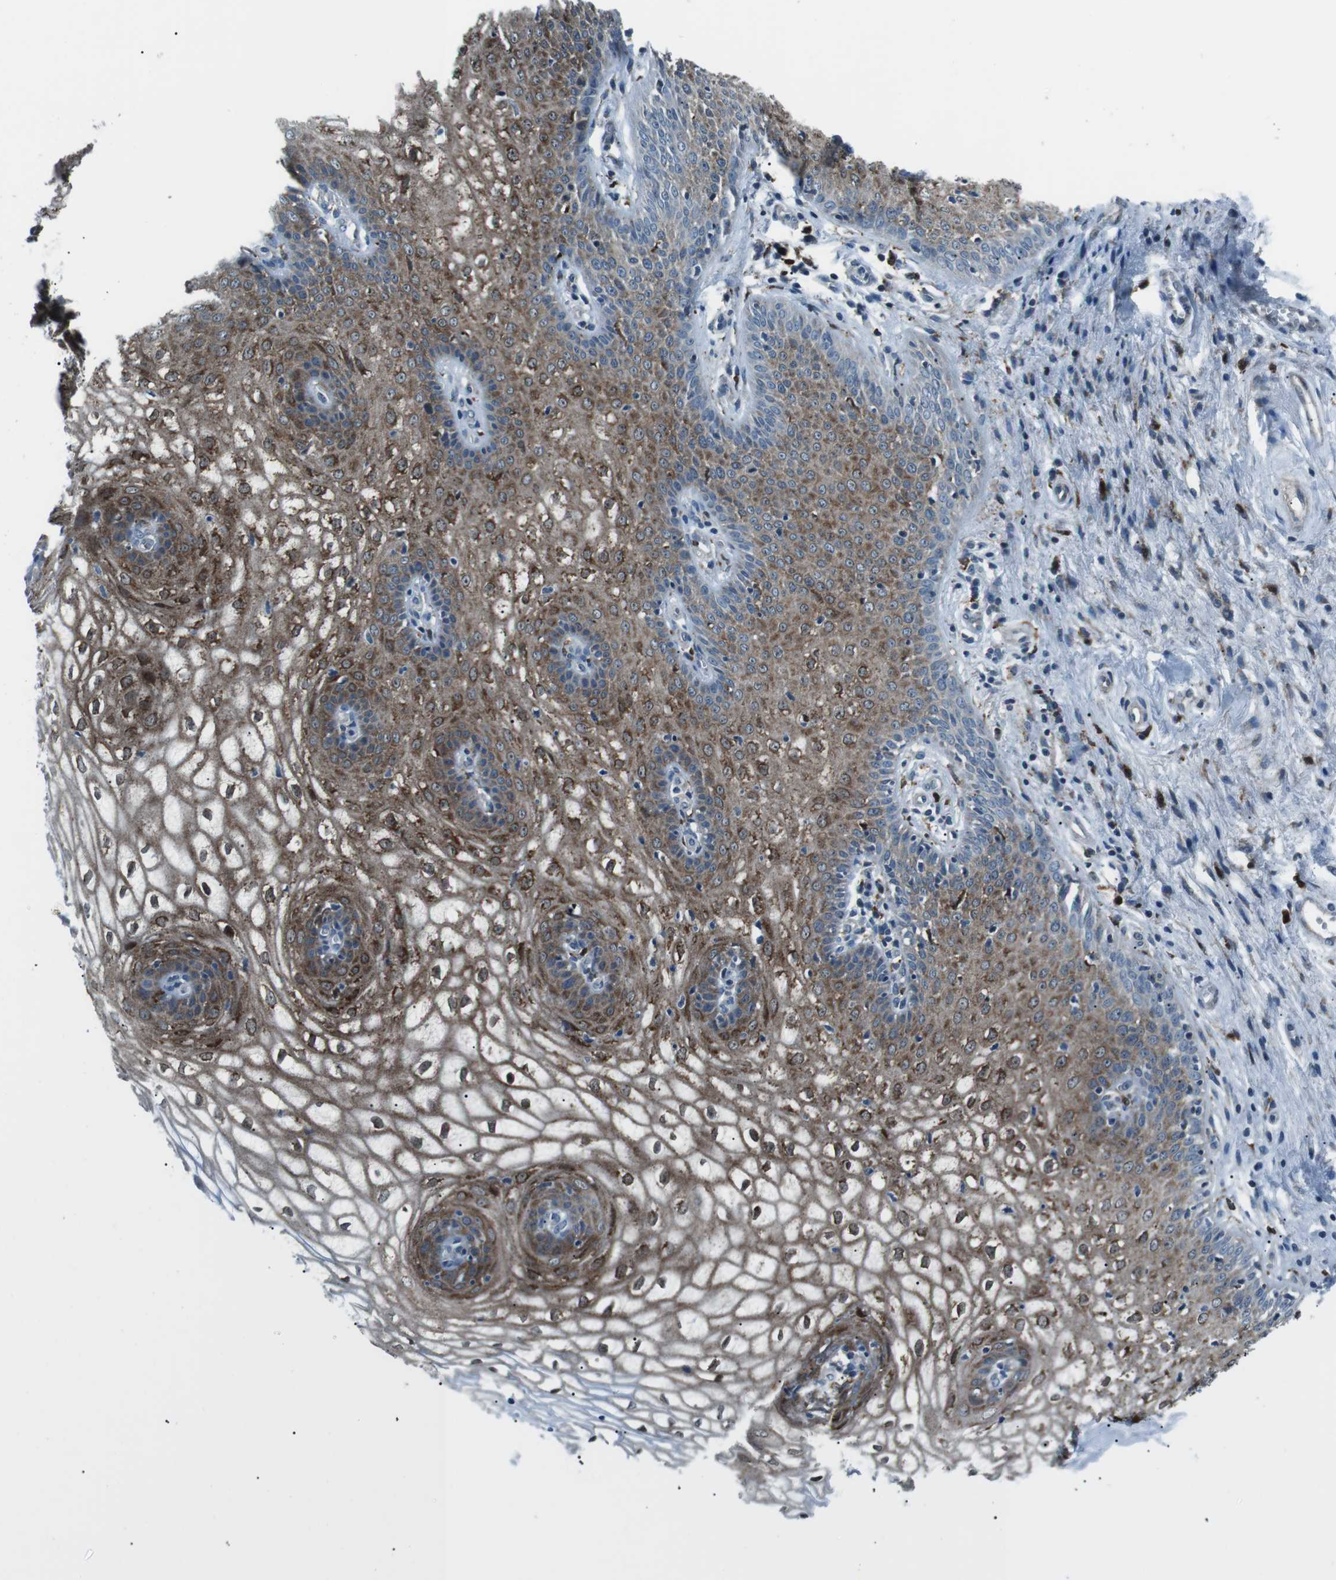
{"staining": {"intensity": "moderate", "quantity": ">75%", "location": "cytoplasmic/membranous"}, "tissue": "vagina", "cell_type": "Squamous epithelial cells", "image_type": "normal", "snomed": [{"axis": "morphology", "description": "Normal tissue, NOS"}, {"axis": "topography", "description": "Vagina"}], "caption": "This is an image of IHC staining of benign vagina, which shows moderate staining in the cytoplasmic/membranous of squamous epithelial cells.", "gene": "BLNK", "patient": {"sex": "female", "age": 34}}